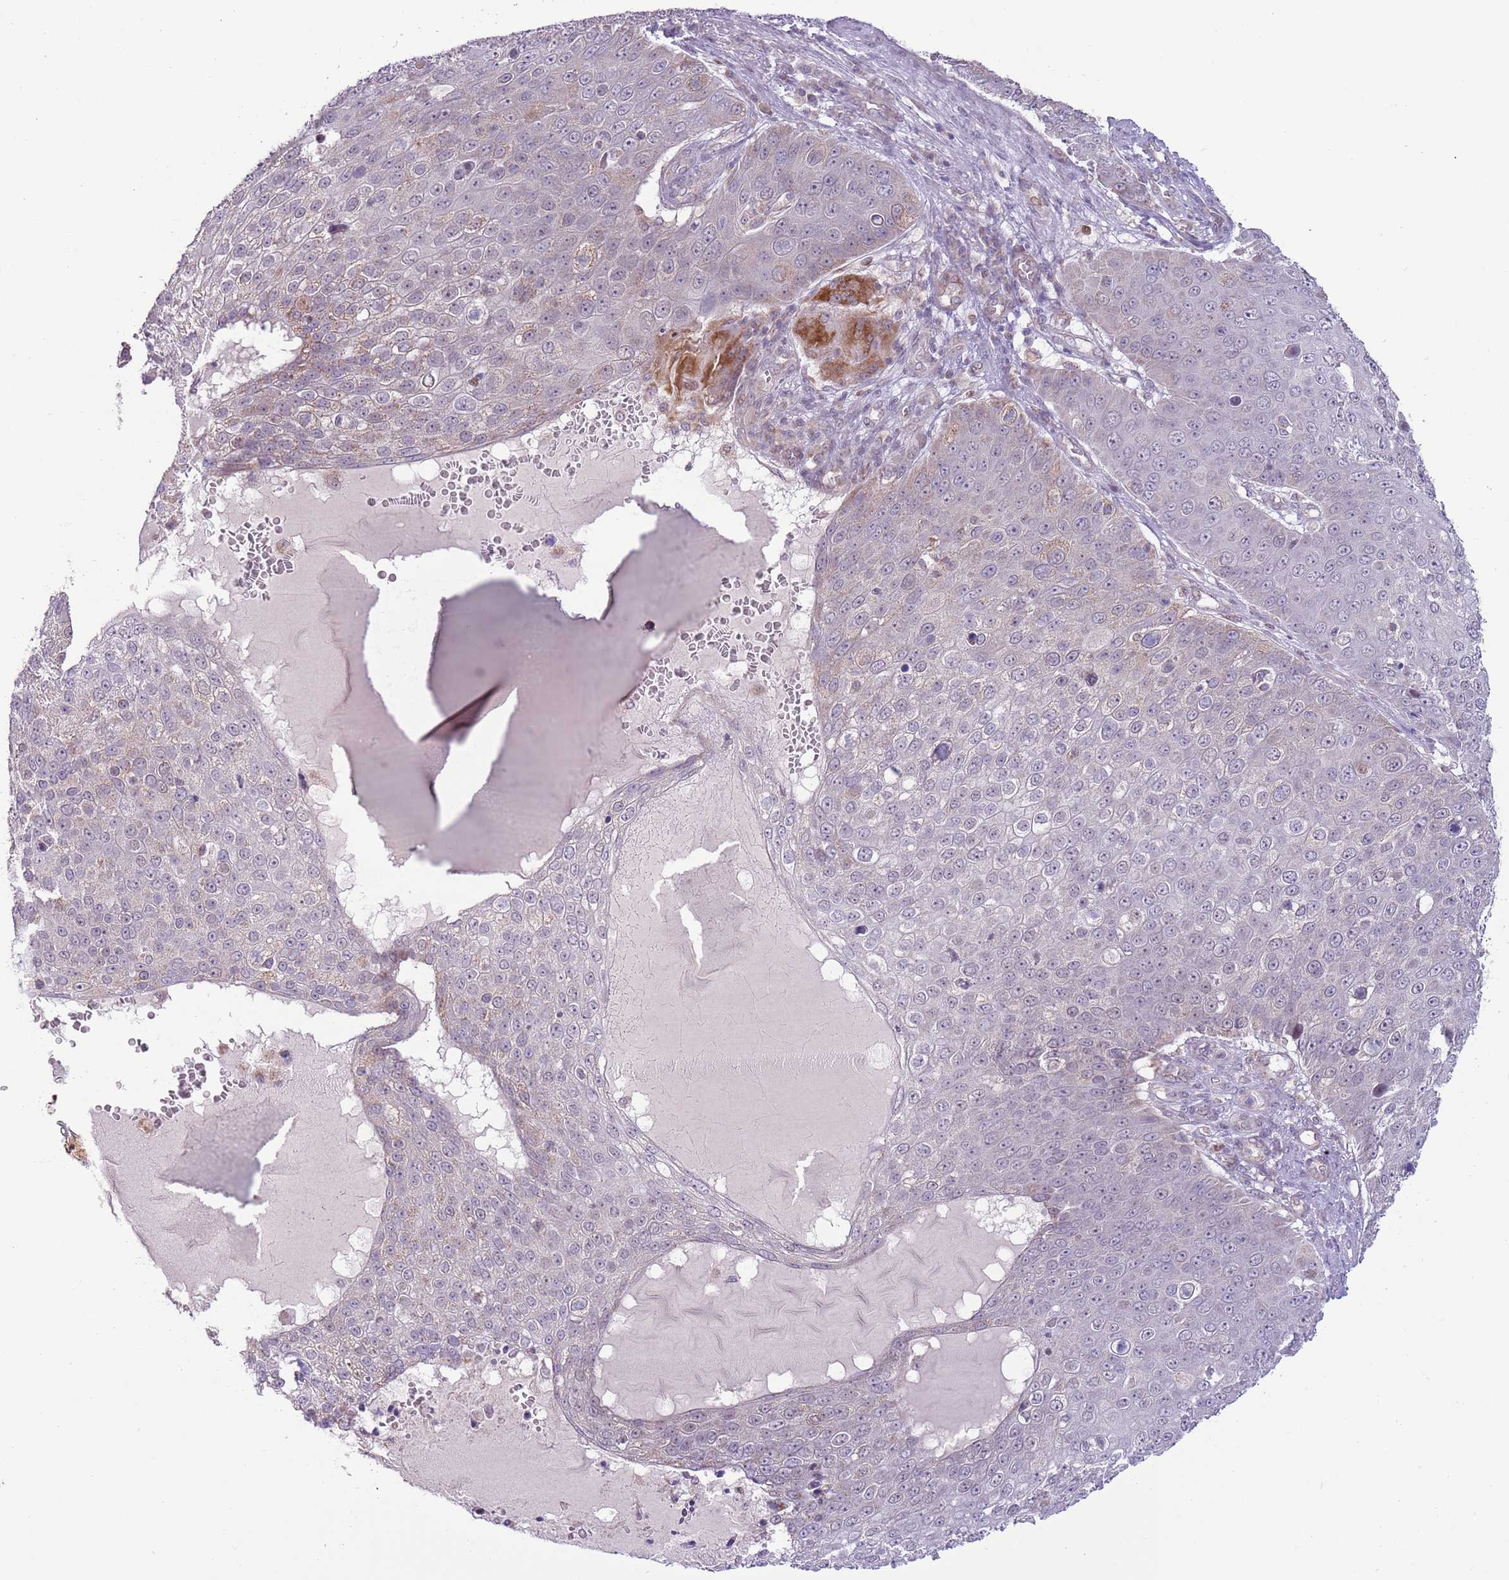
{"staining": {"intensity": "moderate", "quantity": "<25%", "location": "cytoplasmic/membranous"}, "tissue": "skin cancer", "cell_type": "Tumor cells", "image_type": "cancer", "snomed": [{"axis": "morphology", "description": "Squamous cell carcinoma, NOS"}, {"axis": "topography", "description": "Skin"}], "caption": "IHC (DAB) staining of squamous cell carcinoma (skin) demonstrates moderate cytoplasmic/membranous protein staining in about <25% of tumor cells.", "gene": "MLLT11", "patient": {"sex": "male", "age": 71}}